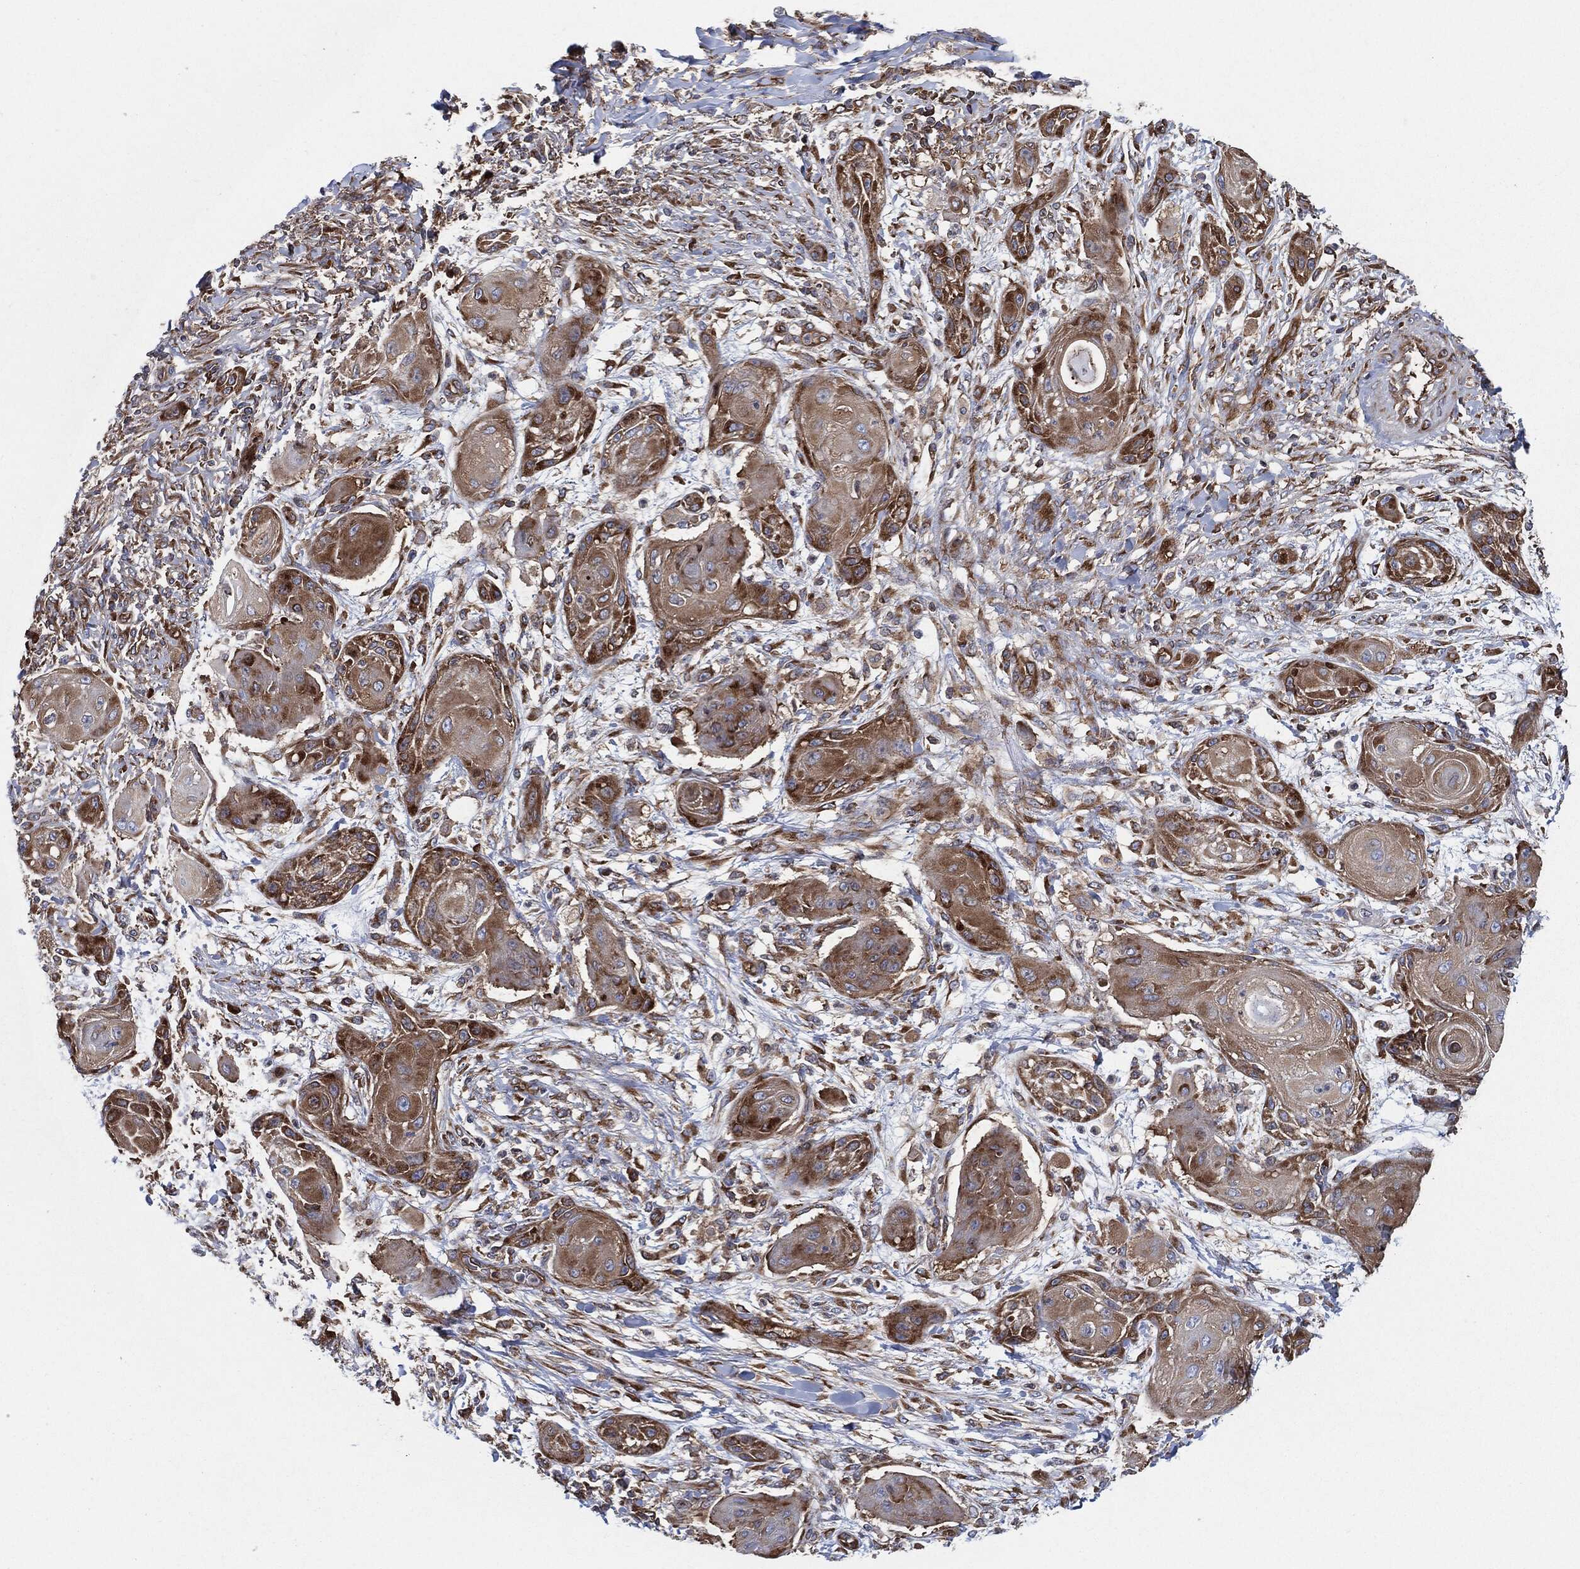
{"staining": {"intensity": "moderate", "quantity": ">75%", "location": "cytoplasmic/membranous"}, "tissue": "skin cancer", "cell_type": "Tumor cells", "image_type": "cancer", "snomed": [{"axis": "morphology", "description": "Squamous cell carcinoma, NOS"}, {"axis": "topography", "description": "Skin"}], "caption": "DAB (3,3'-diaminobenzidine) immunohistochemical staining of human skin cancer (squamous cell carcinoma) reveals moderate cytoplasmic/membranous protein positivity in approximately >75% of tumor cells.", "gene": "EIF2S2", "patient": {"sex": "male", "age": 62}}